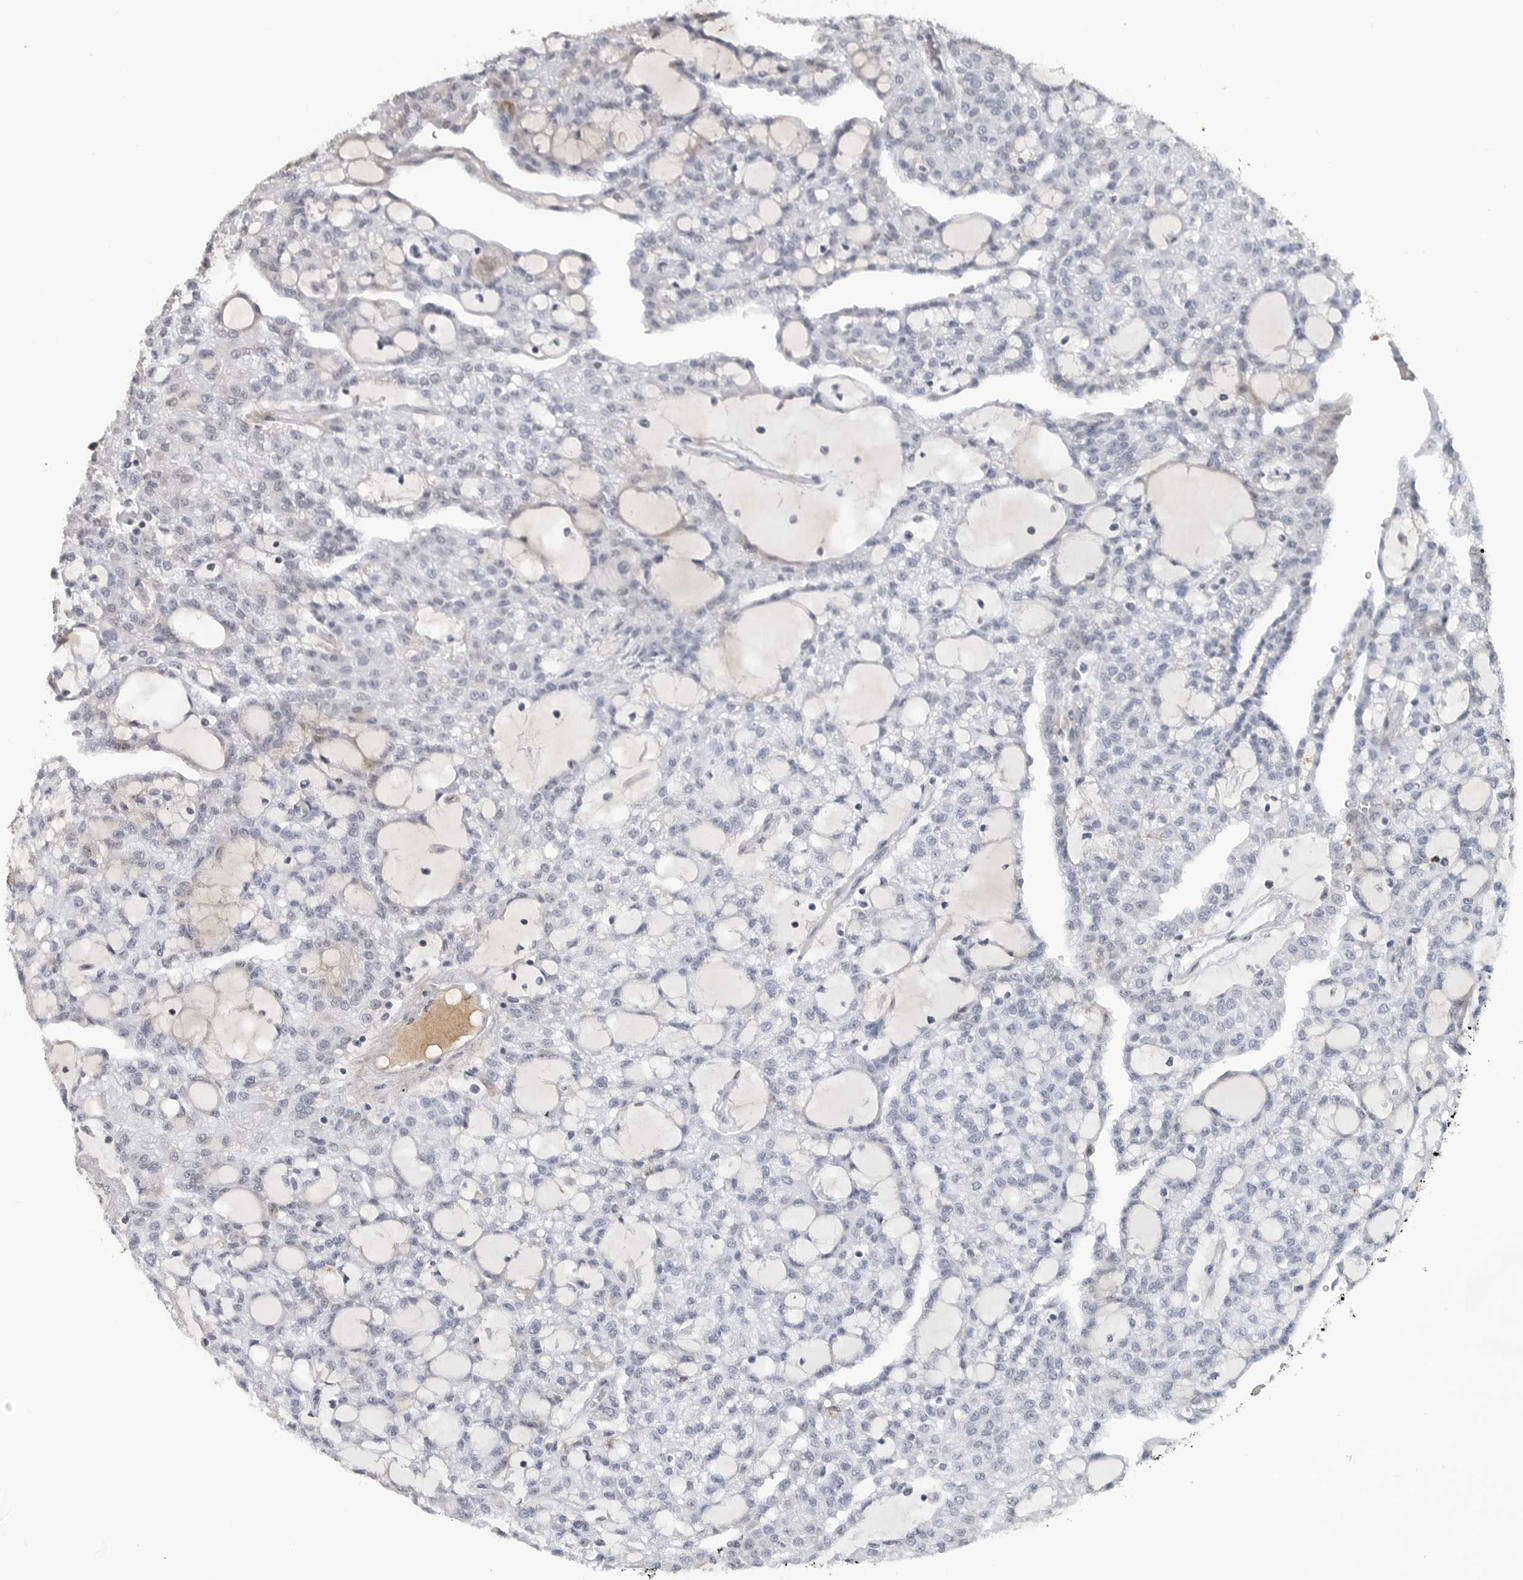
{"staining": {"intensity": "negative", "quantity": "none", "location": "none"}, "tissue": "renal cancer", "cell_type": "Tumor cells", "image_type": "cancer", "snomed": [{"axis": "morphology", "description": "Adenocarcinoma, NOS"}, {"axis": "topography", "description": "Kidney"}], "caption": "The IHC photomicrograph has no significant staining in tumor cells of renal cancer (adenocarcinoma) tissue. Nuclei are stained in blue.", "gene": "CXCR5", "patient": {"sex": "male", "age": 63}}